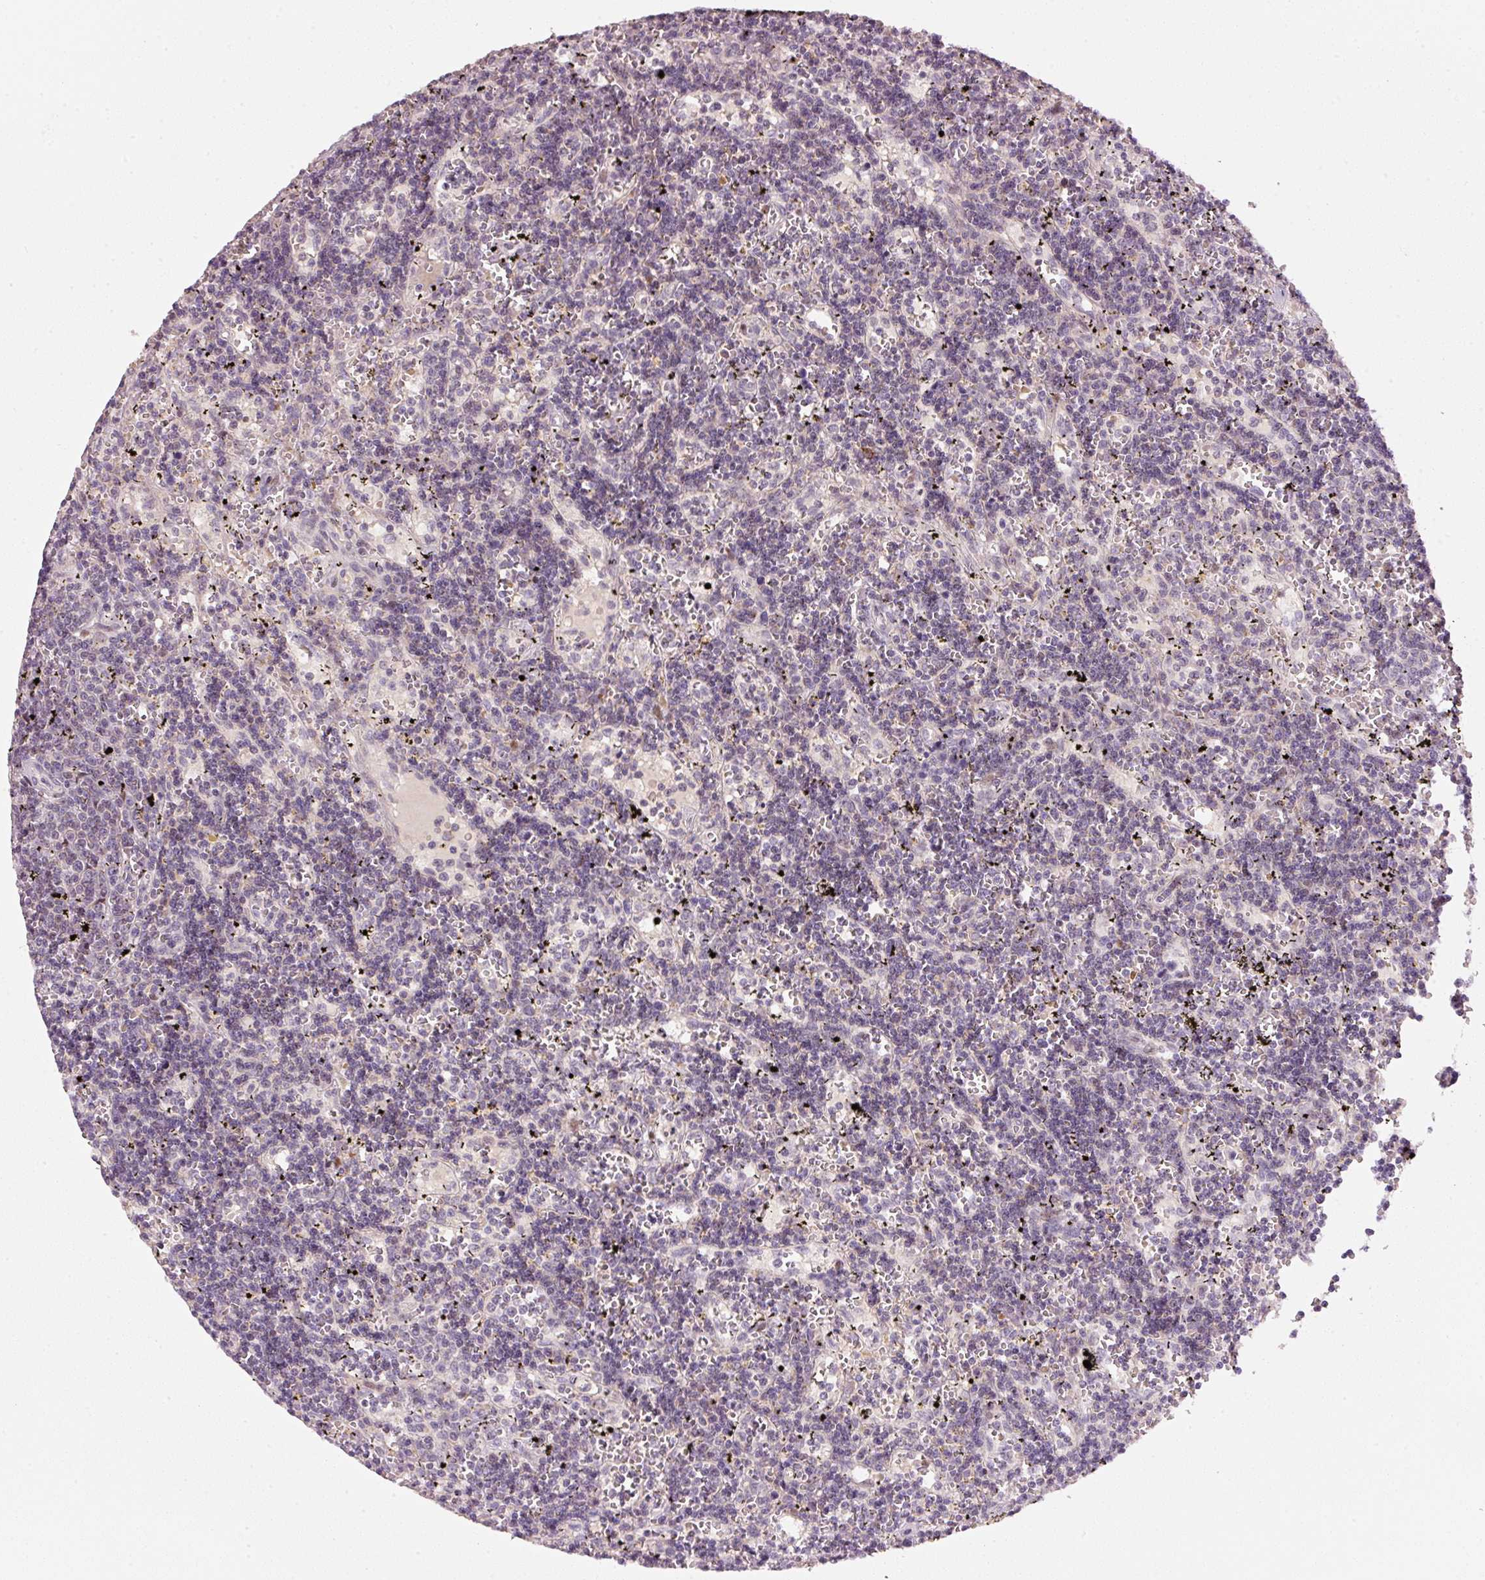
{"staining": {"intensity": "negative", "quantity": "none", "location": "none"}, "tissue": "lymphoma", "cell_type": "Tumor cells", "image_type": "cancer", "snomed": [{"axis": "morphology", "description": "Malignant lymphoma, non-Hodgkin's type, Low grade"}, {"axis": "topography", "description": "Spleen"}], "caption": "Tumor cells show no significant positivity in malignant lymphoma, non-Hodgkin's type (low-grade).", "gene": "TOB2", "patient": {"sex": "male", "age": 60}}